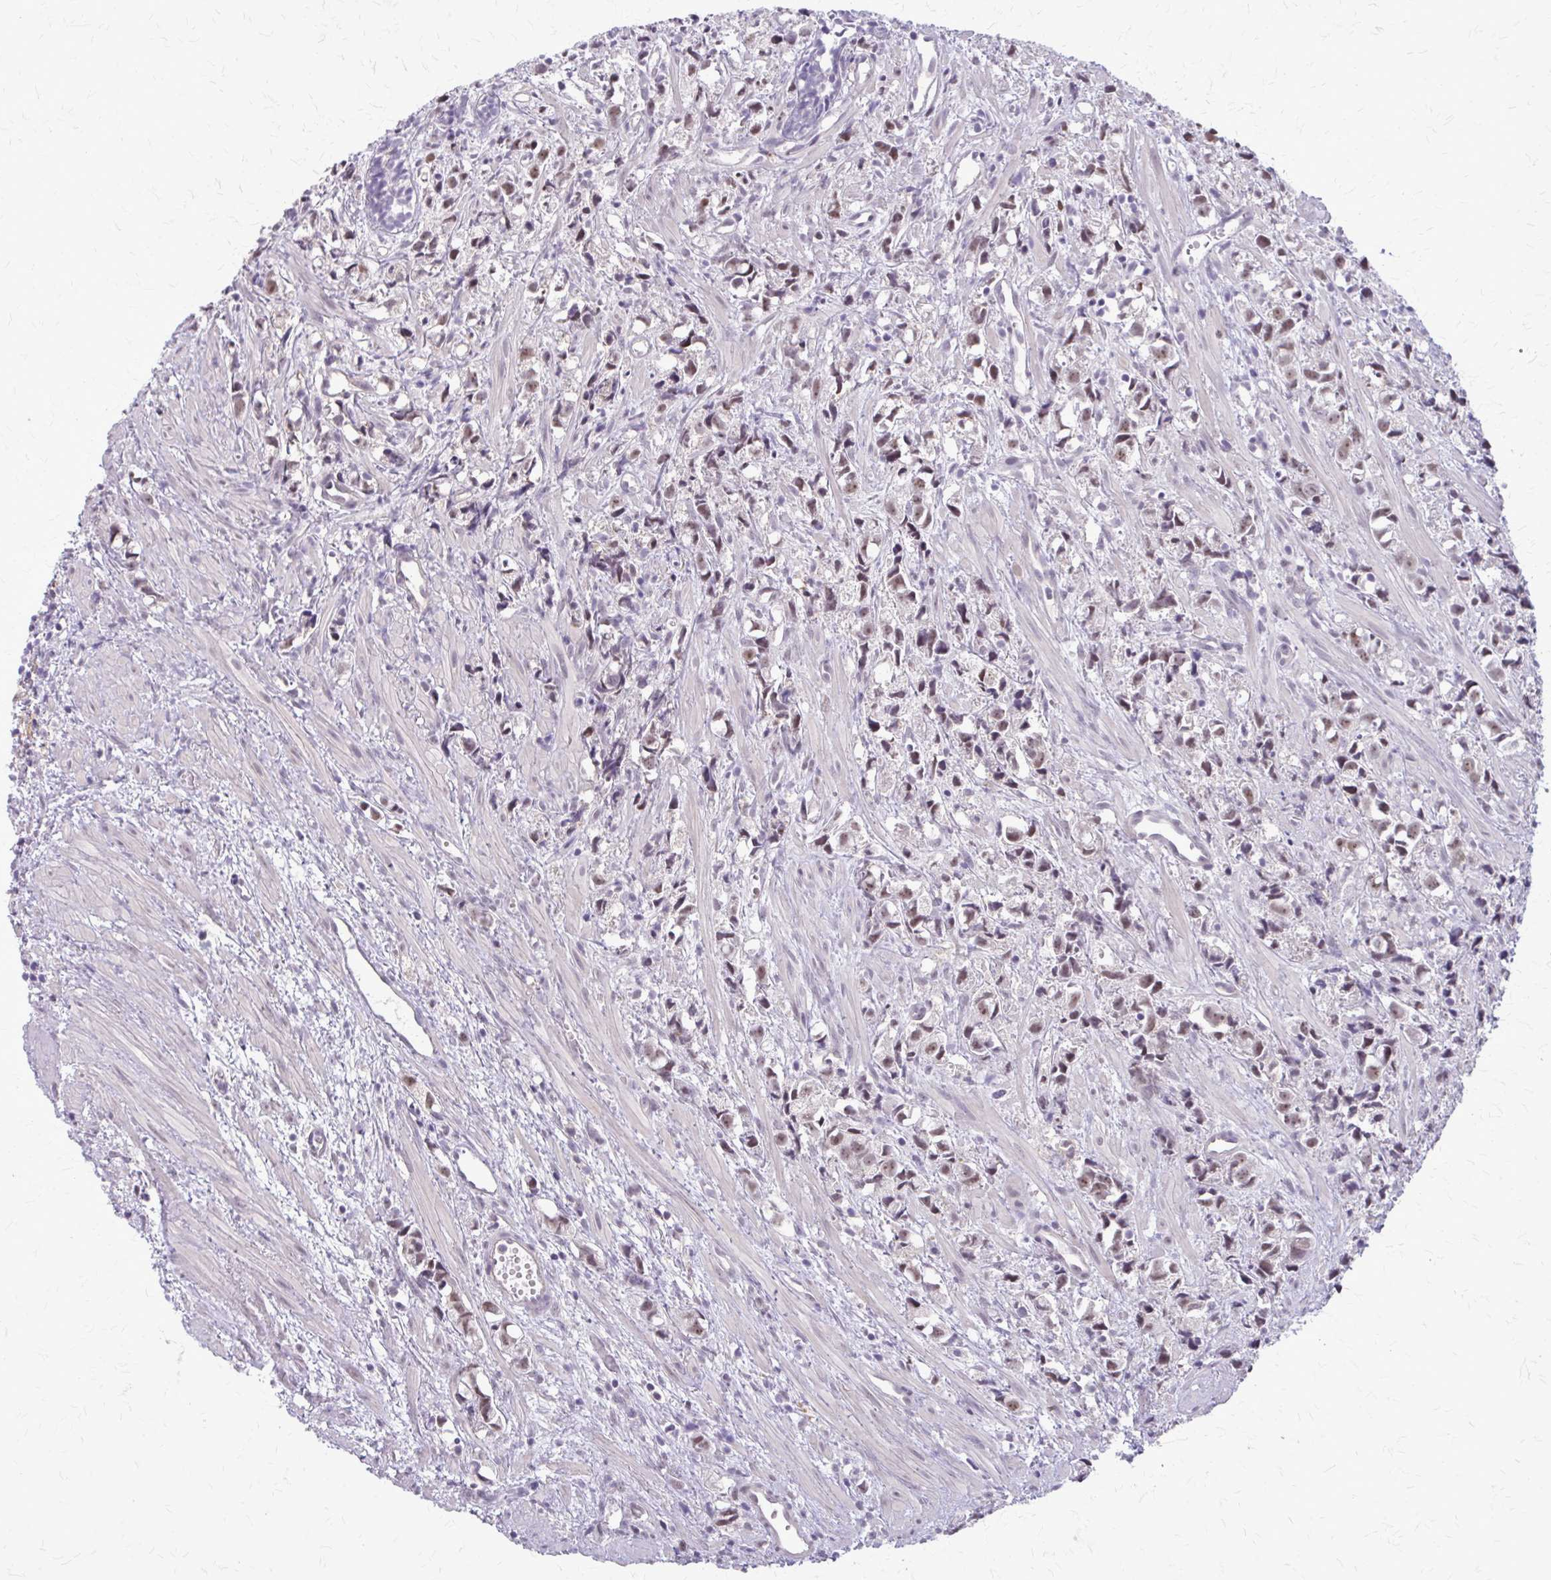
{"staining": {"intensity": "weak", "quantity": "25%-75%", "location": "nuclear"}, "tissue": "prostate cancer", "cell_type": "Tumor cells", "image_type": "cancer", "snomed": [{"axis": "morphology", "description": "Adenocarcinoma, High grade"}, {"axis": "topography", "description": "Prostate"}], "caption": "Protein staining of prostate cancer (high-grade adenocarcinoma) tissue reveals weak nuclear positivity in about 25%-75% of tumor cells.", "gene": "PLCB1", "patient": {"sex": "male", "age": 58}}